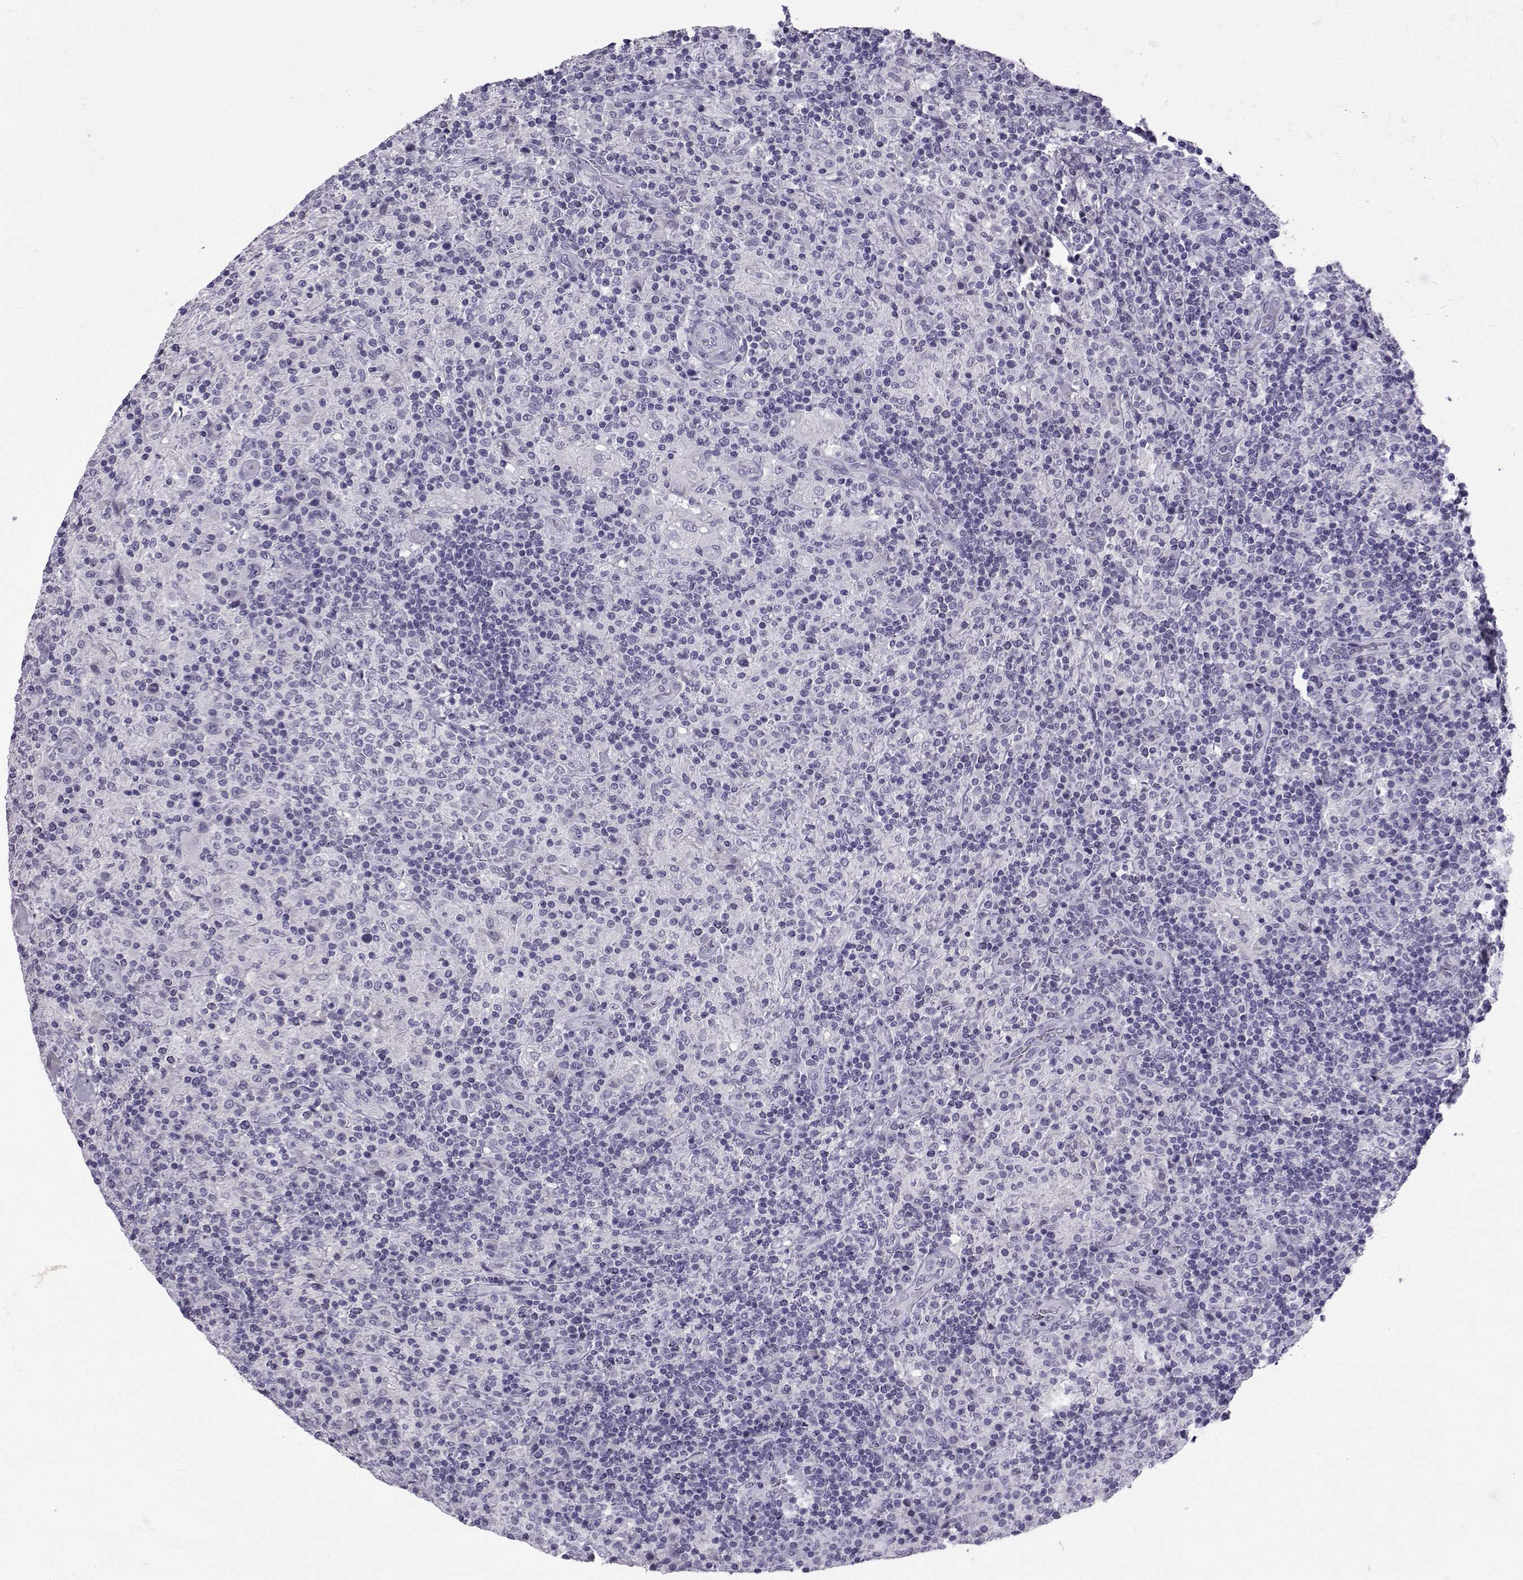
{"staining": {"intensity": "negative", "quantity": "none", "location": "none"}, "tissue": "lymphoma", "cell_type": "Tumor cells", "image_type": "cancer", "snomed": [{"axis": "morphology", "description": "Hodgkin's disease, NOS"}, {"axis": "topography", "description": "Lymph node"}], "caption": "Human lymphoma stained for a protein using IHC shows no positivity in tumor cells.", "gene": "ARMC2", "patient": {"sex": "male", "age": 70}}